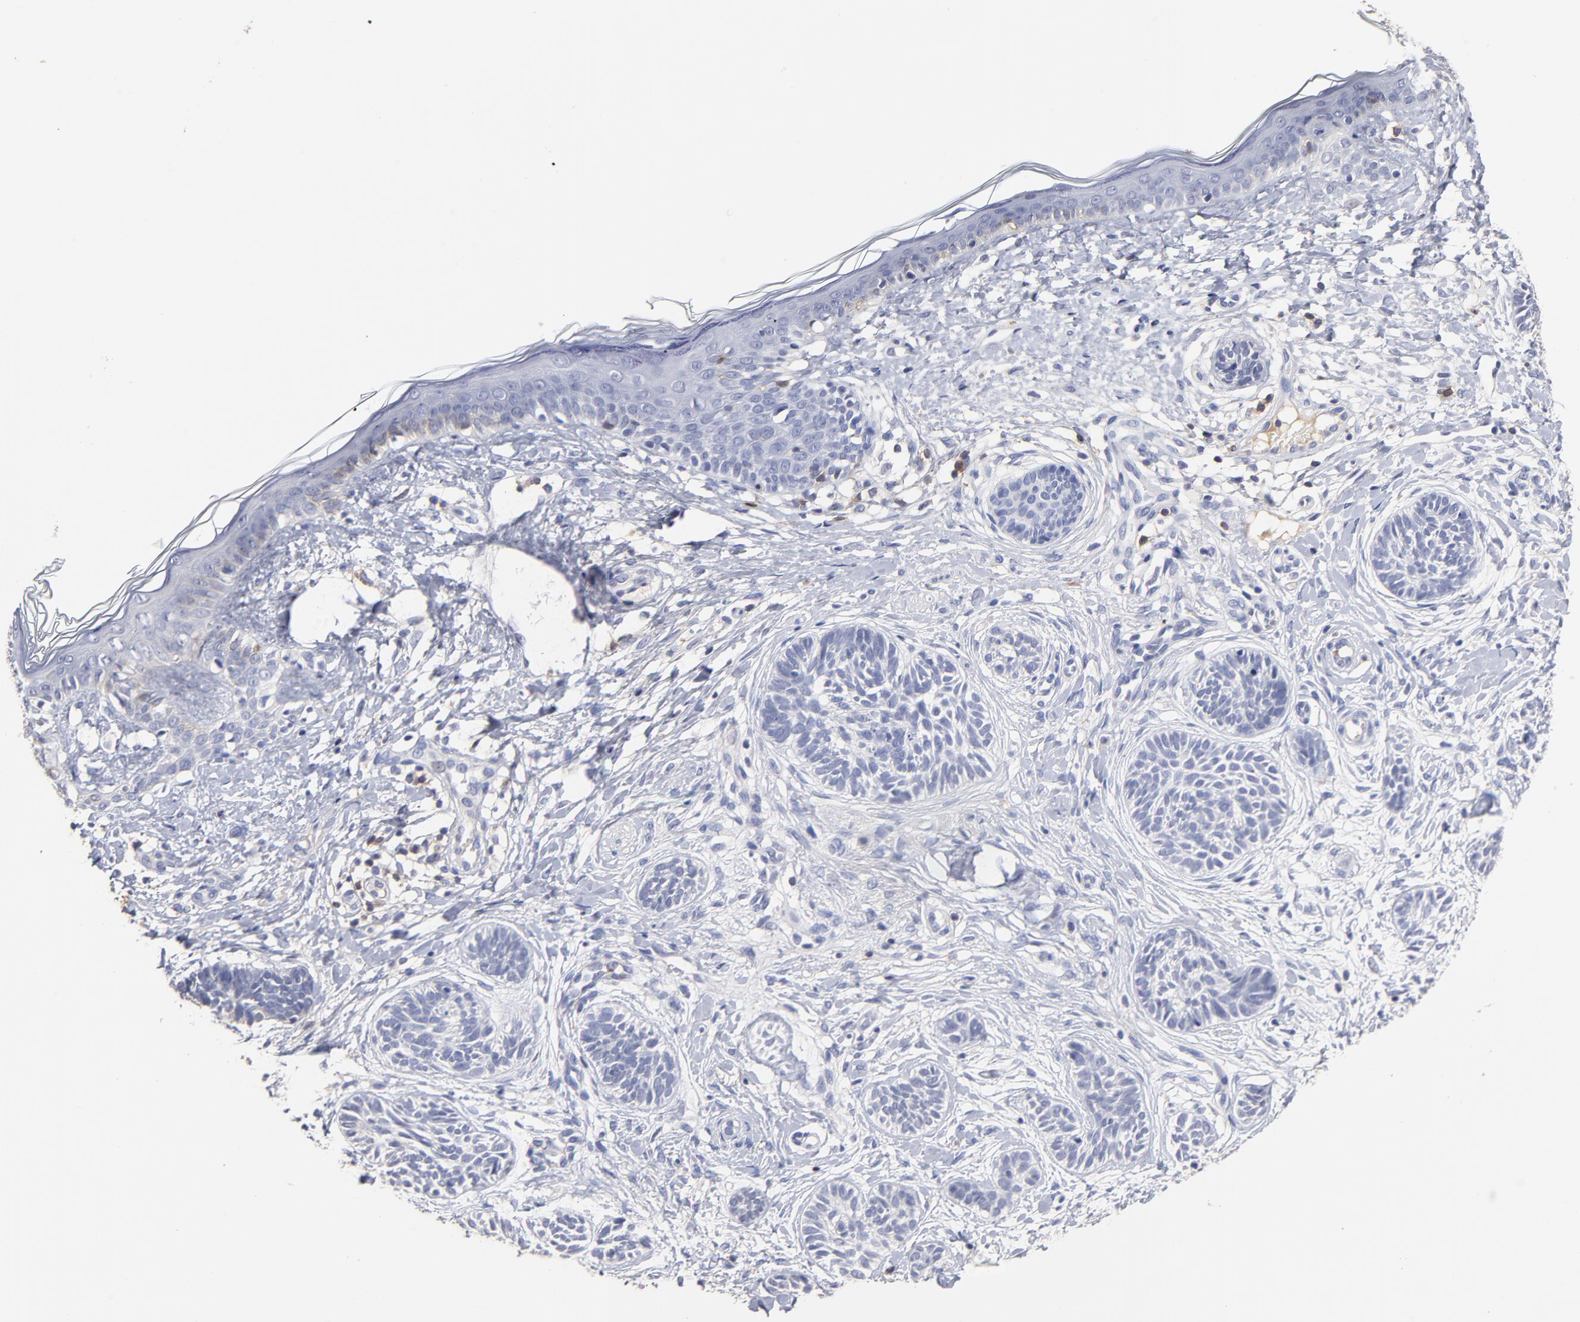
{"staining": {"intensity": "negative", "quantity": "none", "location": "none"}, "tissue": "skin cancer", "cell_type": "Tumor cells", "image_type": "cancer", "snomed": [{"axis": "morphology", "description": "Normal tissue, NOS"}, {"axis": "morphology", "description": "Basal cell carcinoma"}, {"axis": "topography", "description": "Skin"}], "caption": "There is no significant positivity in tumor cells of skin cancer. (Stains: DAB immunohistochemistry (IHC) with hematoxylin counter stain, Microscopy: brightfield microscopy at high magnification).", "gene": "TRAT1", "patient": {"sex": "male", "age": 63}}